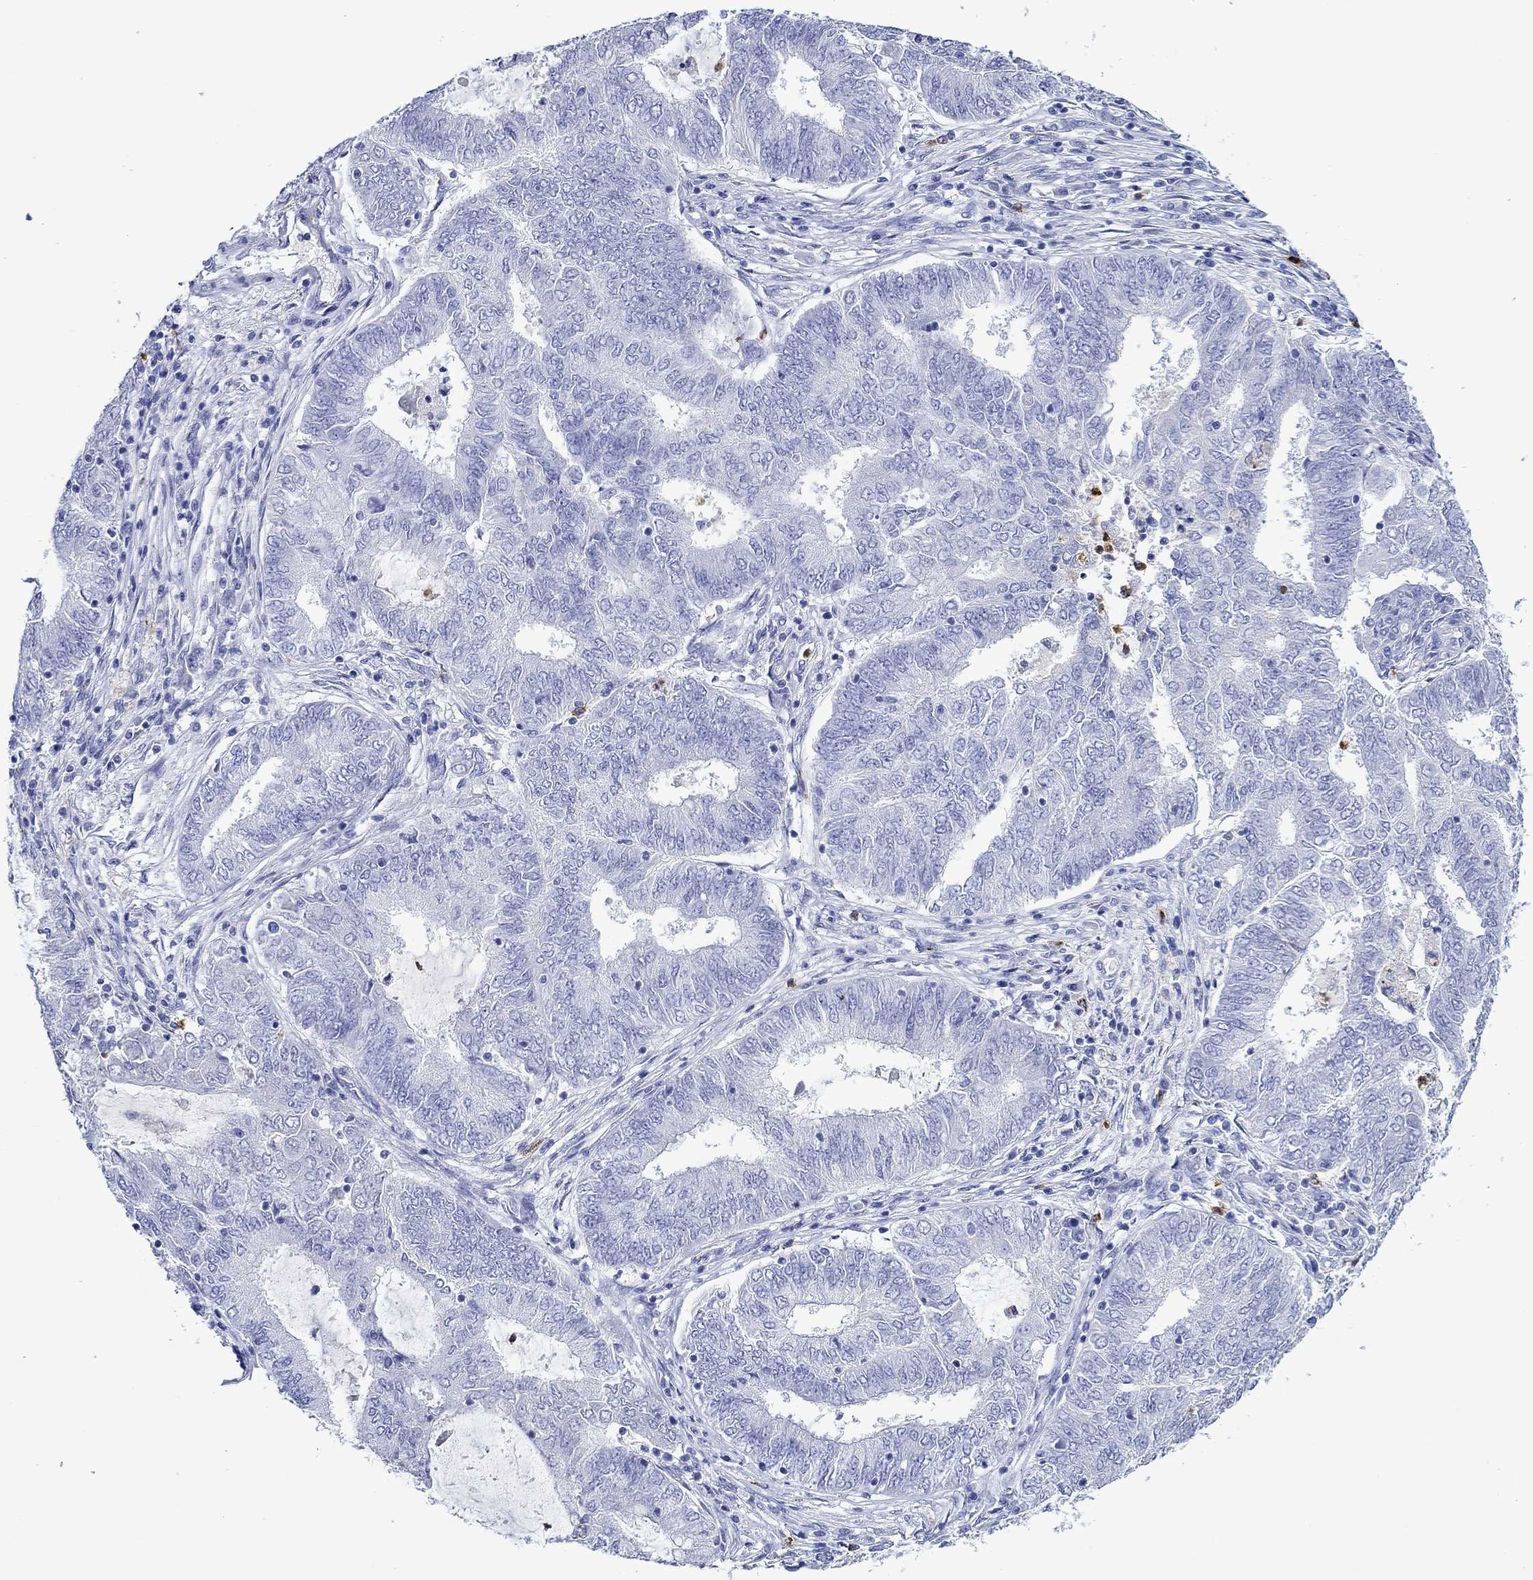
{"staining": {"intensity": "negative", "quantity": "none", "location": "none"}, "tissue": "endometrial cancer", "cell_type": "Tumor cells", "image_type": "cancer", "snomed": [{"axis": "morphology", "description": "Adenocarcinoma, NOS"}, {"axis": "topography", "description": "Endometrium"}], "caption": "Immunohistochemistry (IHC) image of human endometrial cancer (adenocarcinoma) stained for a protein (brown), which exhibits no positivity in tumor cells. The staining was performed using DAB to visualize the protein expression in brown, while the nuclei were stained in blue with hematoxylin (Magnification: 20x).", "gene": "EPX", "patient": {"sex": "female", "age": 62}}